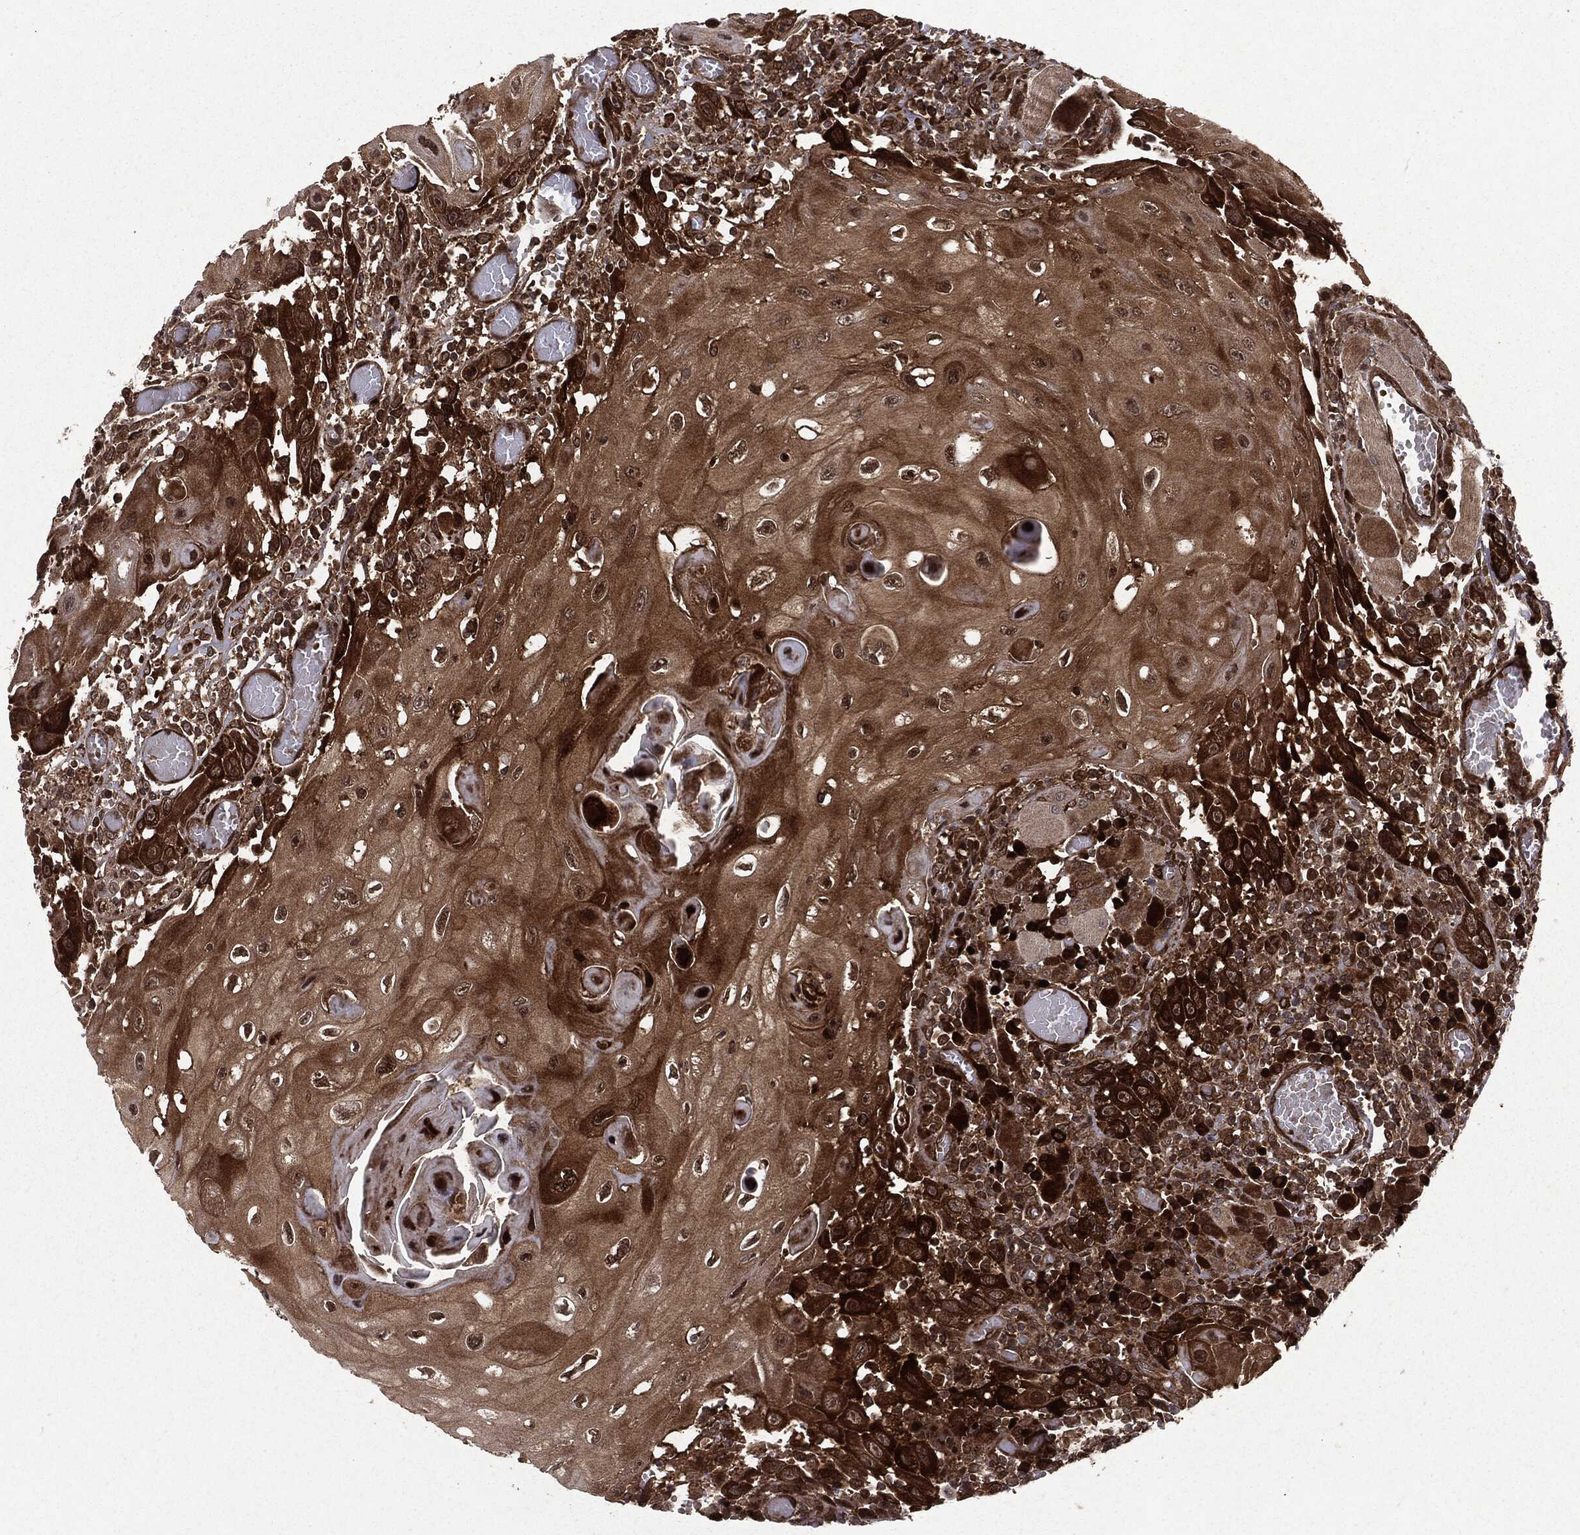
{"staining": {"intensity": "strong", "quantity": ">75%", "location": "cytoplasmic/membranous"}, "tissue": "head and neck cancer", "cell_type": "Tumor cells", "image_type": "cancer", "snomed": [{"axis": "morphology", "description": "Normal tissue, NOS"}, {"axis": "morphology", "description": "Squamous cell carcinoma, NOS"}, {"axis": "topography", "description": "Oral tissue"}, {"axis": "topography", "description": "Head-Neck"}], "caption": "DAB immunohistochemical staining of human head and neck cancer displays strong cytoplasmic/membranous protein positivity in about >75% of tumor cells.", "gene": "OTUB1", "patient": {"sex": "male", "age": 71}}